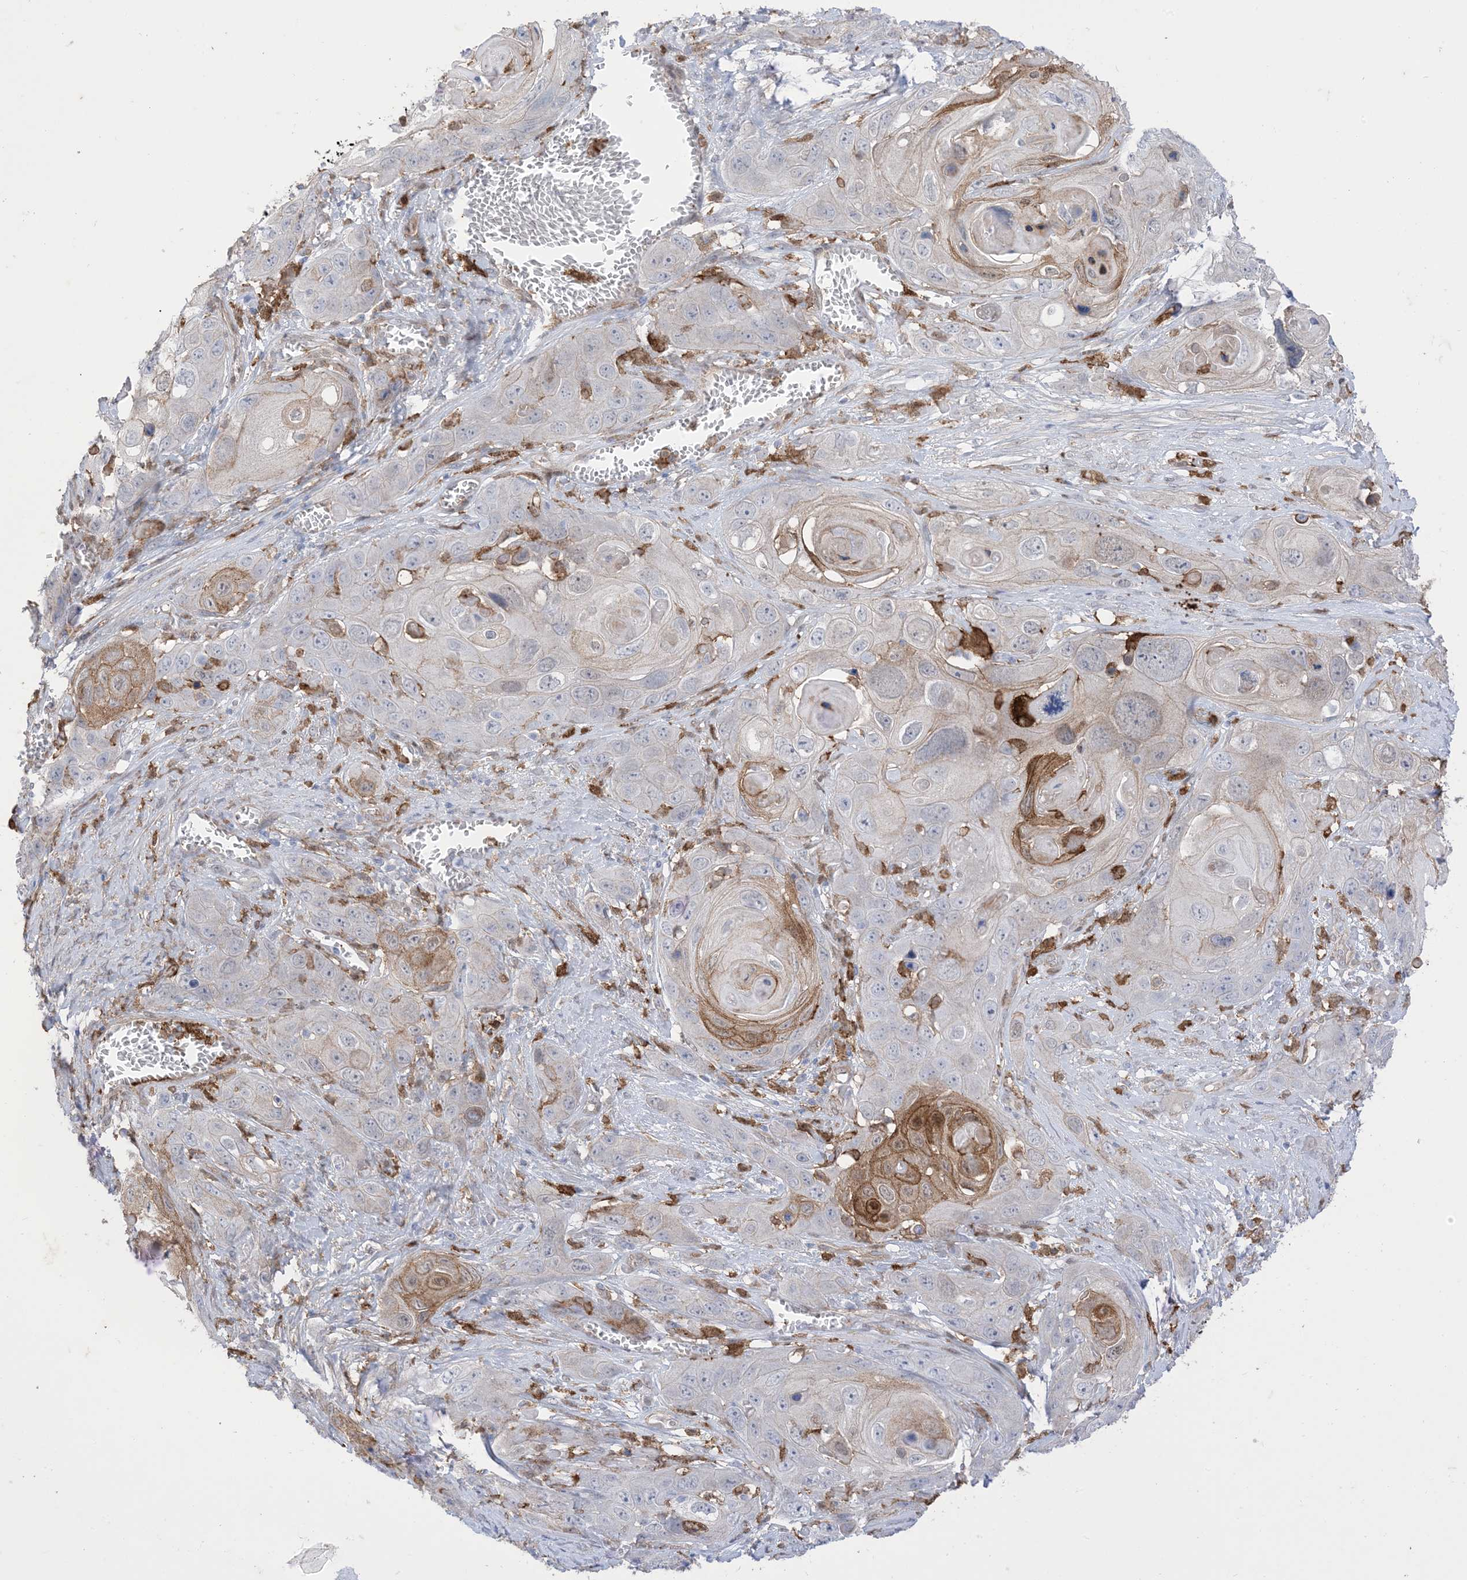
{"staining": {"intensity": "moderate", "quantity": "<25%", "location": "cytoplasmic/membranous"}, "tissue": "skin cancer", "cell_type": "Tumor cells", "image_type": "cancer", "snomed": [{"axis": "morphology", "description": "Squamous cell carcinoma, NOS"}, {"axis": "topography", "description": "Skin"}], "caption": "Immunohistochemical staining of skin cancer demonstrates moderate cytoplasmic/membranous protein staining in about <25% of tumor cells.", "gene": "GSN", "patient": {"sex": "male", "age": 55}}